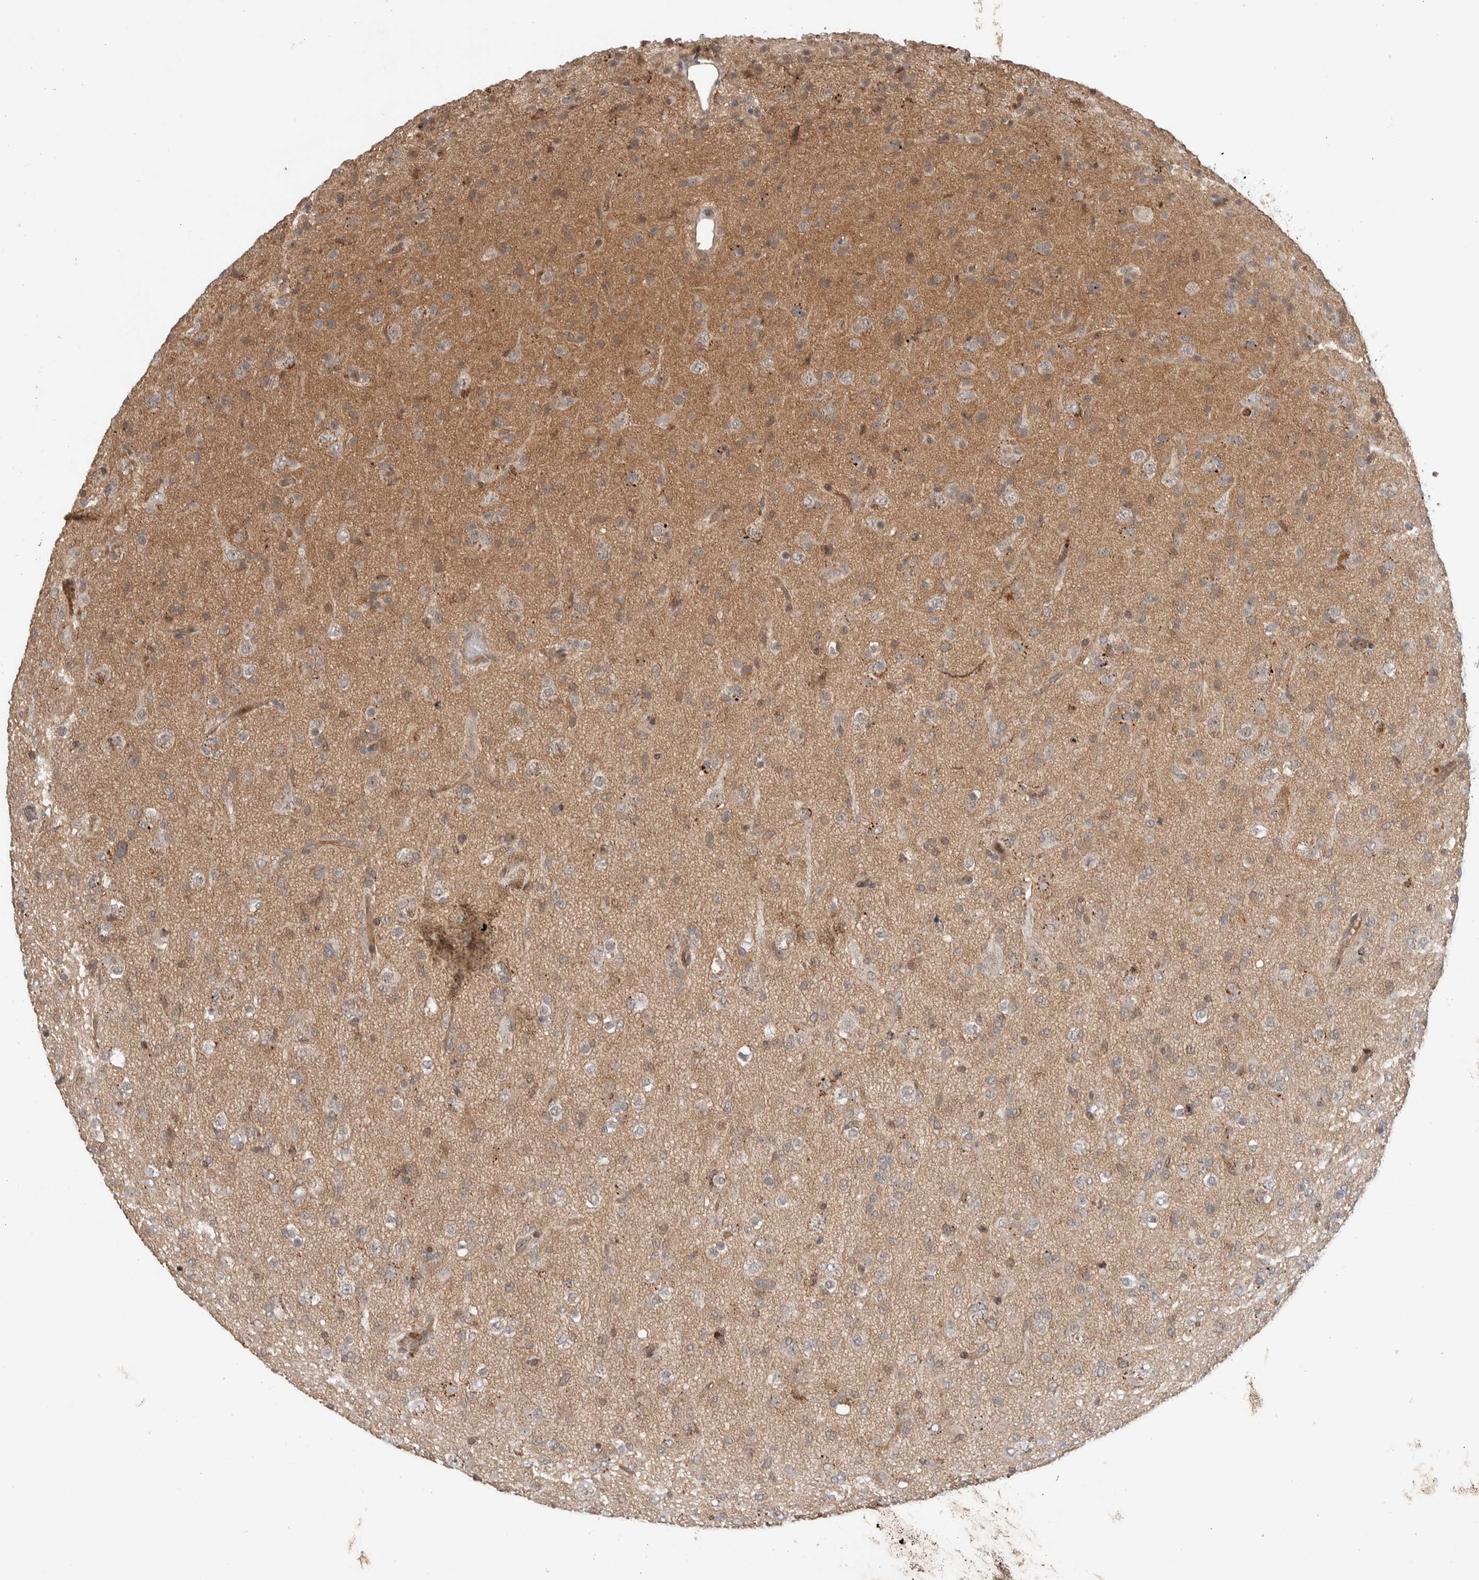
{"staining": {"intensity": "moderate", "quantity": "<25%", "location": "cytoplasmic/membranous"}, "tissue": "glioma", "cell_type": "Tumor cells", "image_type": "cancer", "snomed": [{"axis": "morphology", "description": "Glioma, malignant, Low grade"}, {"axis": "topography", "description": "Brain"}], "caption": "About <25% of tumor cells in human low-grade glioma (malignant) show moderate cytoplasmic/membranous protein expression as visualized by brown immunohistochemical staining.", "gene": "DEPTOR", "patient": {"sex": "male", "age": 65}}